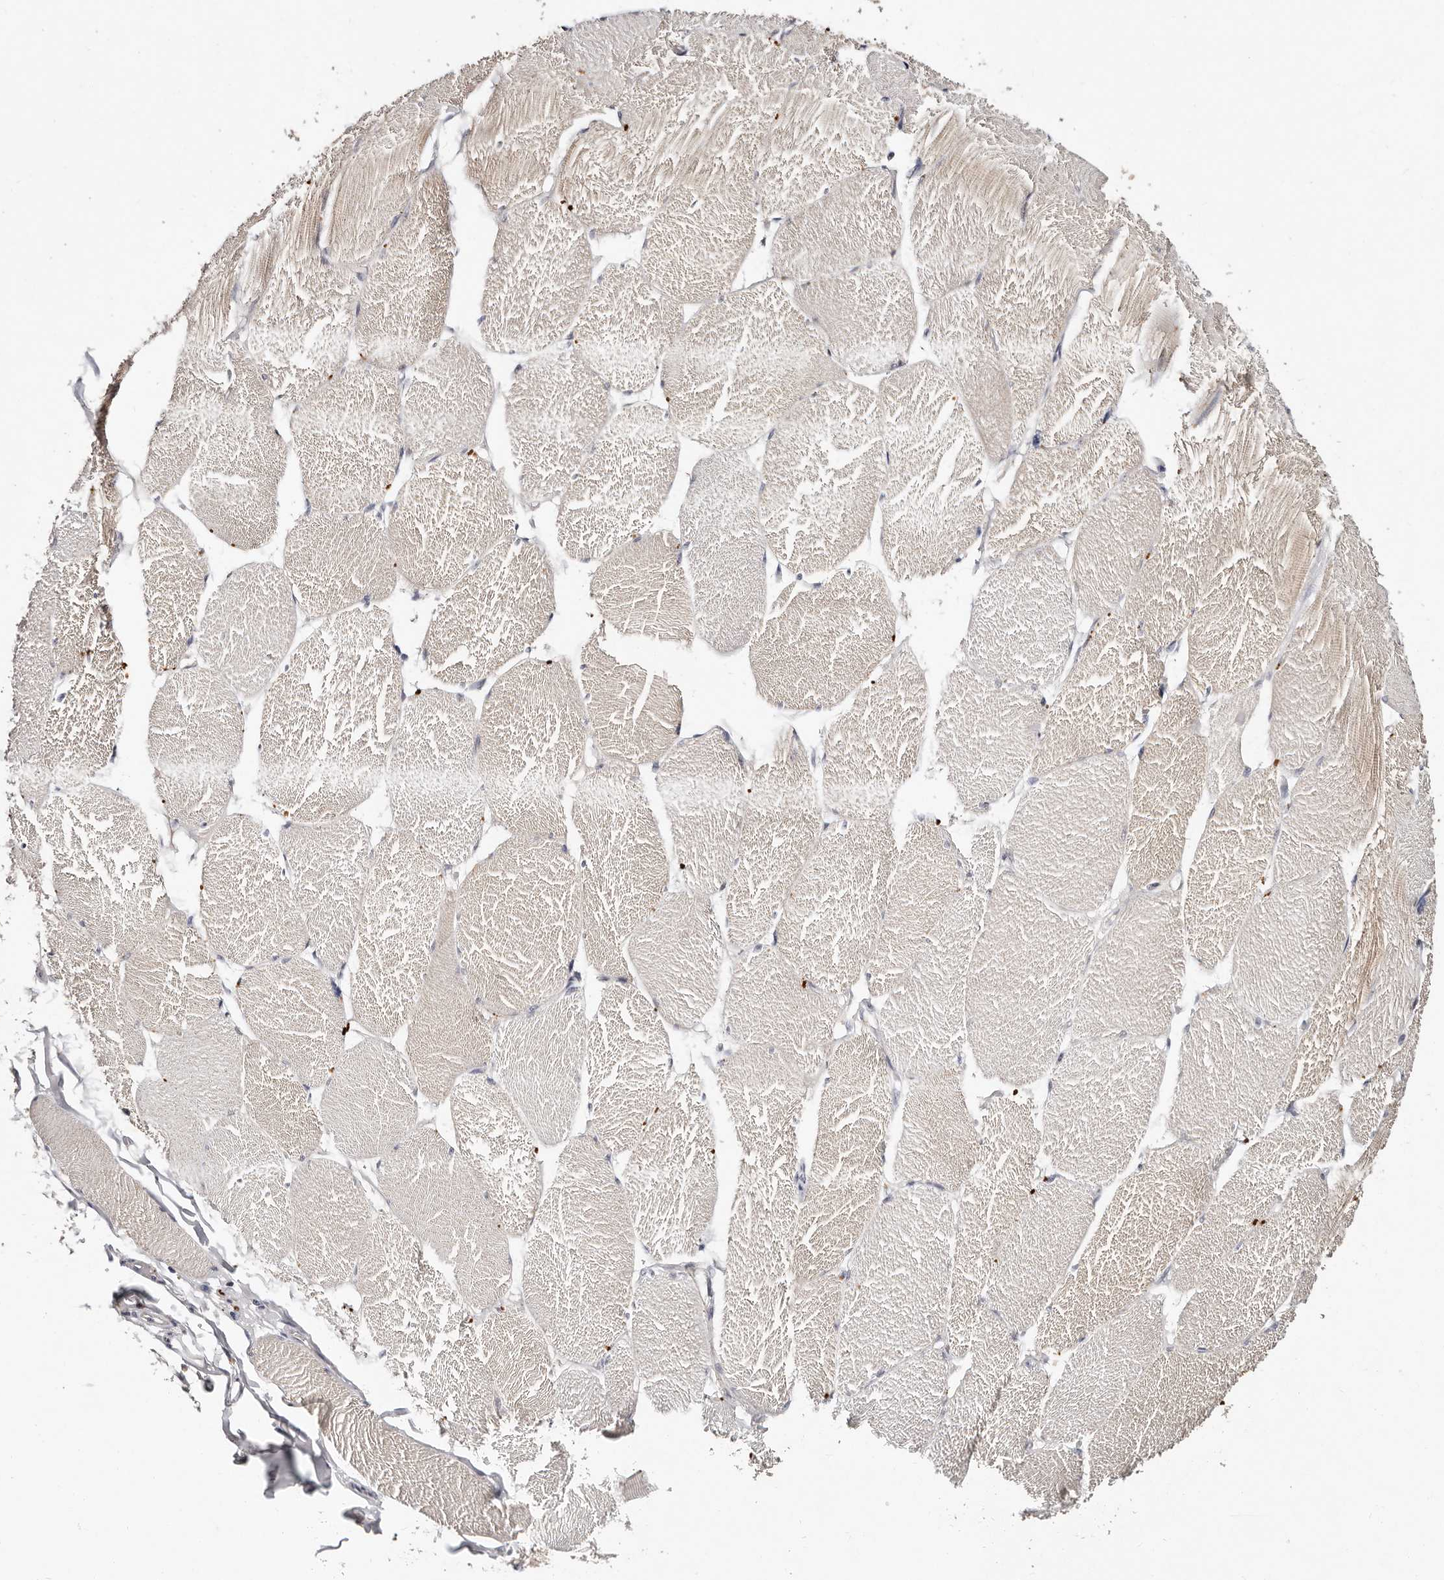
{"staining": {"intensity": "weak", "quantity": "<25%", "location": "cytoplasmic/membranous"}, "tissue": "skeletal muscle", "cell_type": "Myocytes", "image_type": "normal", "snomed": [{"axis": "morphology", "description": "Normal tissue, NOS"}, {"axis": "topography", "description": "Skin"}, {"axis": "topography", "description": "Skeletal muscle"}], "caption": "Myocytes show no significant staining in benign skeletal muscle. (DAB (3,3'-diaminobenzidine) IHC visualized using brightfield microscopy, high magnification).", "gene": "MRPS33", "patient": {"sex": "male", "age": 83}}